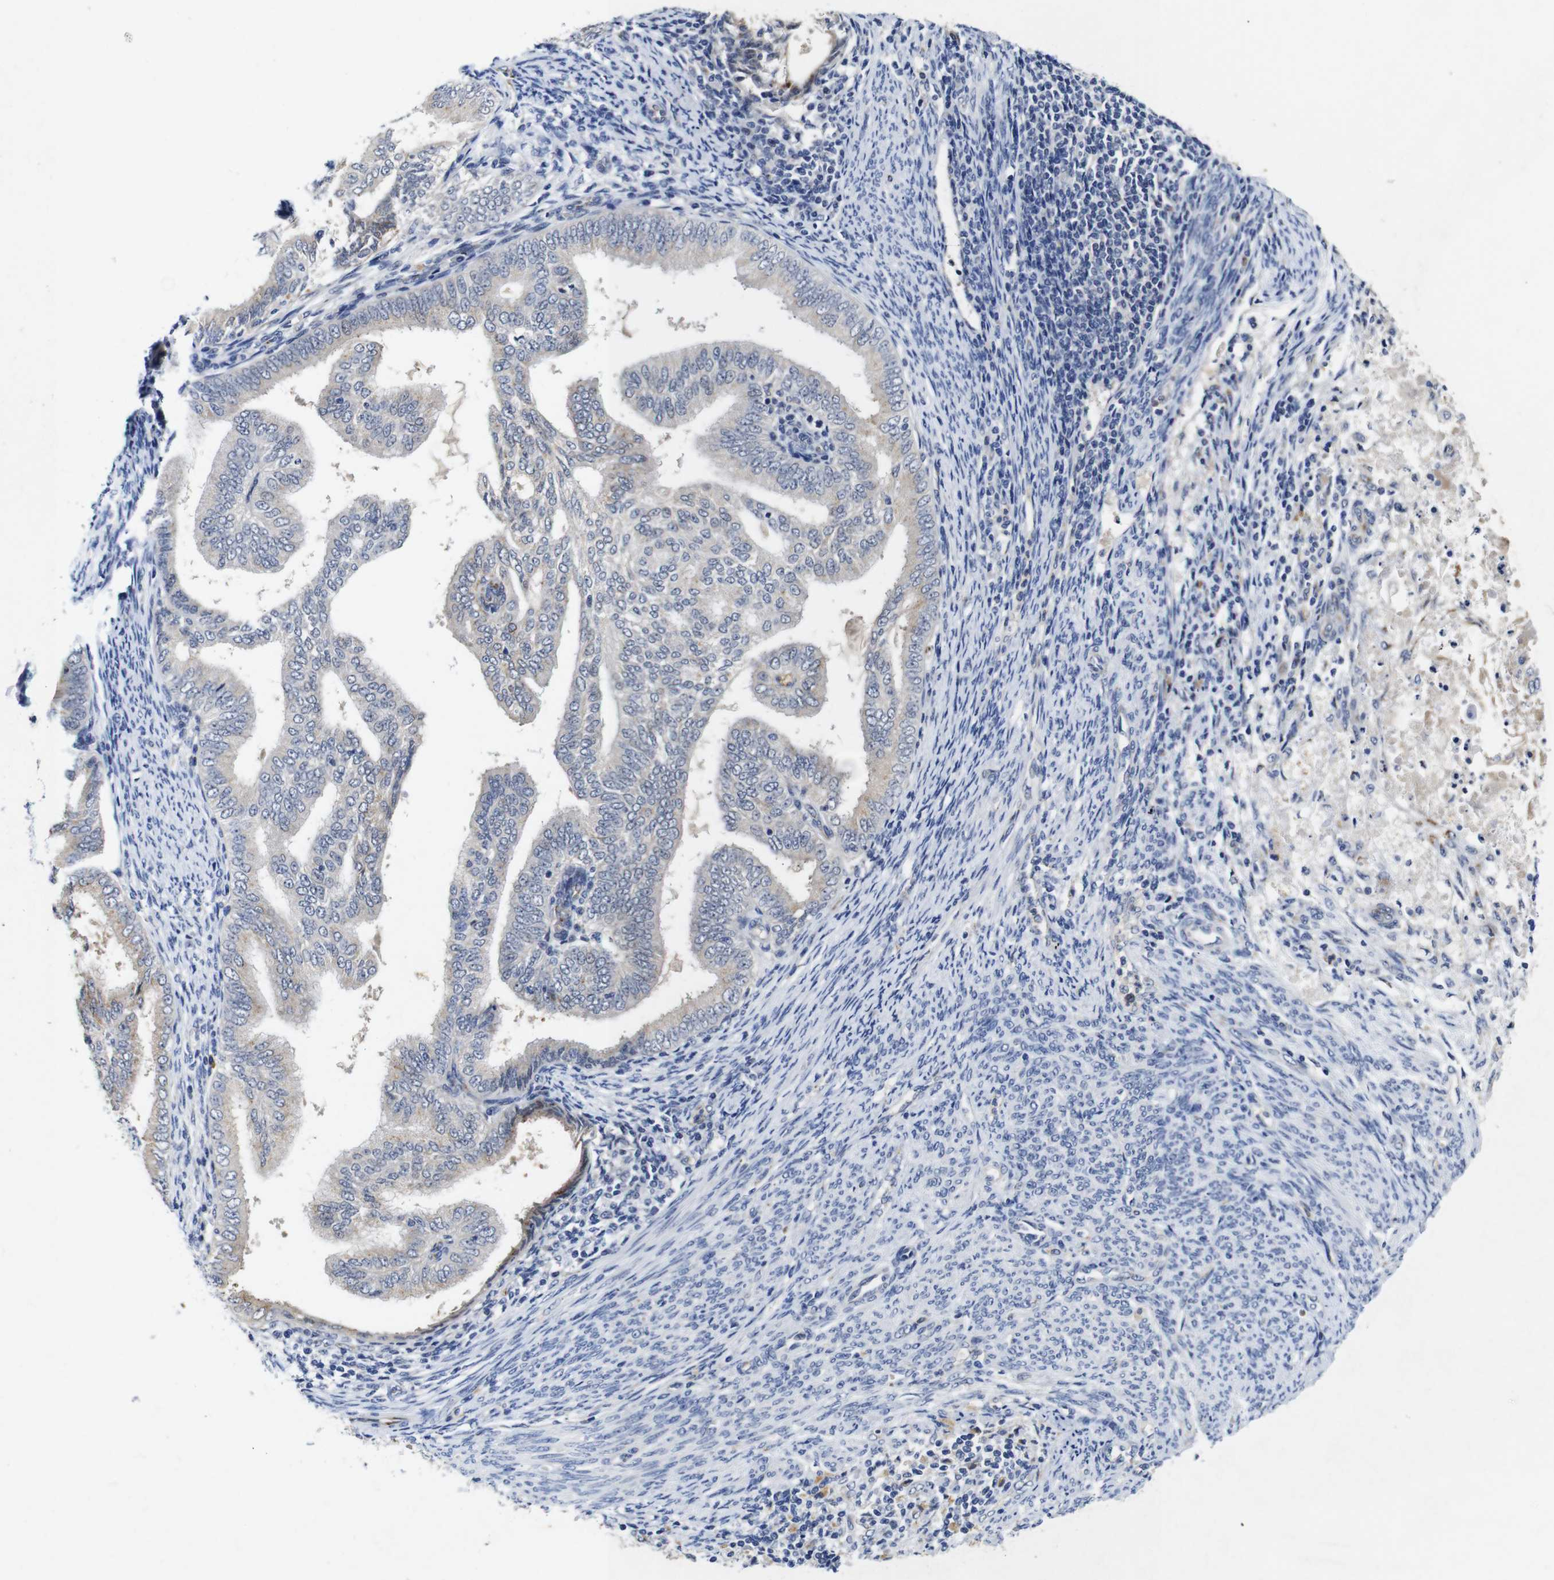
{"staining": {"intensity": "weak", "quantity": "<25%", "location": "cytoplasmic/membranous"}, "tissue": "endometrial cancer", "cell_type": "Tumor cells", "image_type": "cancer", "snomed": [{"axis": "morphology", "description": "Adenocarcinoma, NOS"}, {"axis": "topography", "description": "Endometrium"}], "caption": "Immunohistochemistry (IHC) image of human adenocarcinoma (endometrial) stained for a protein (brown), which shows no positivity in tumor cells.", "gene": "FURIN", "patient": {"sex": "female", "age": 58}}